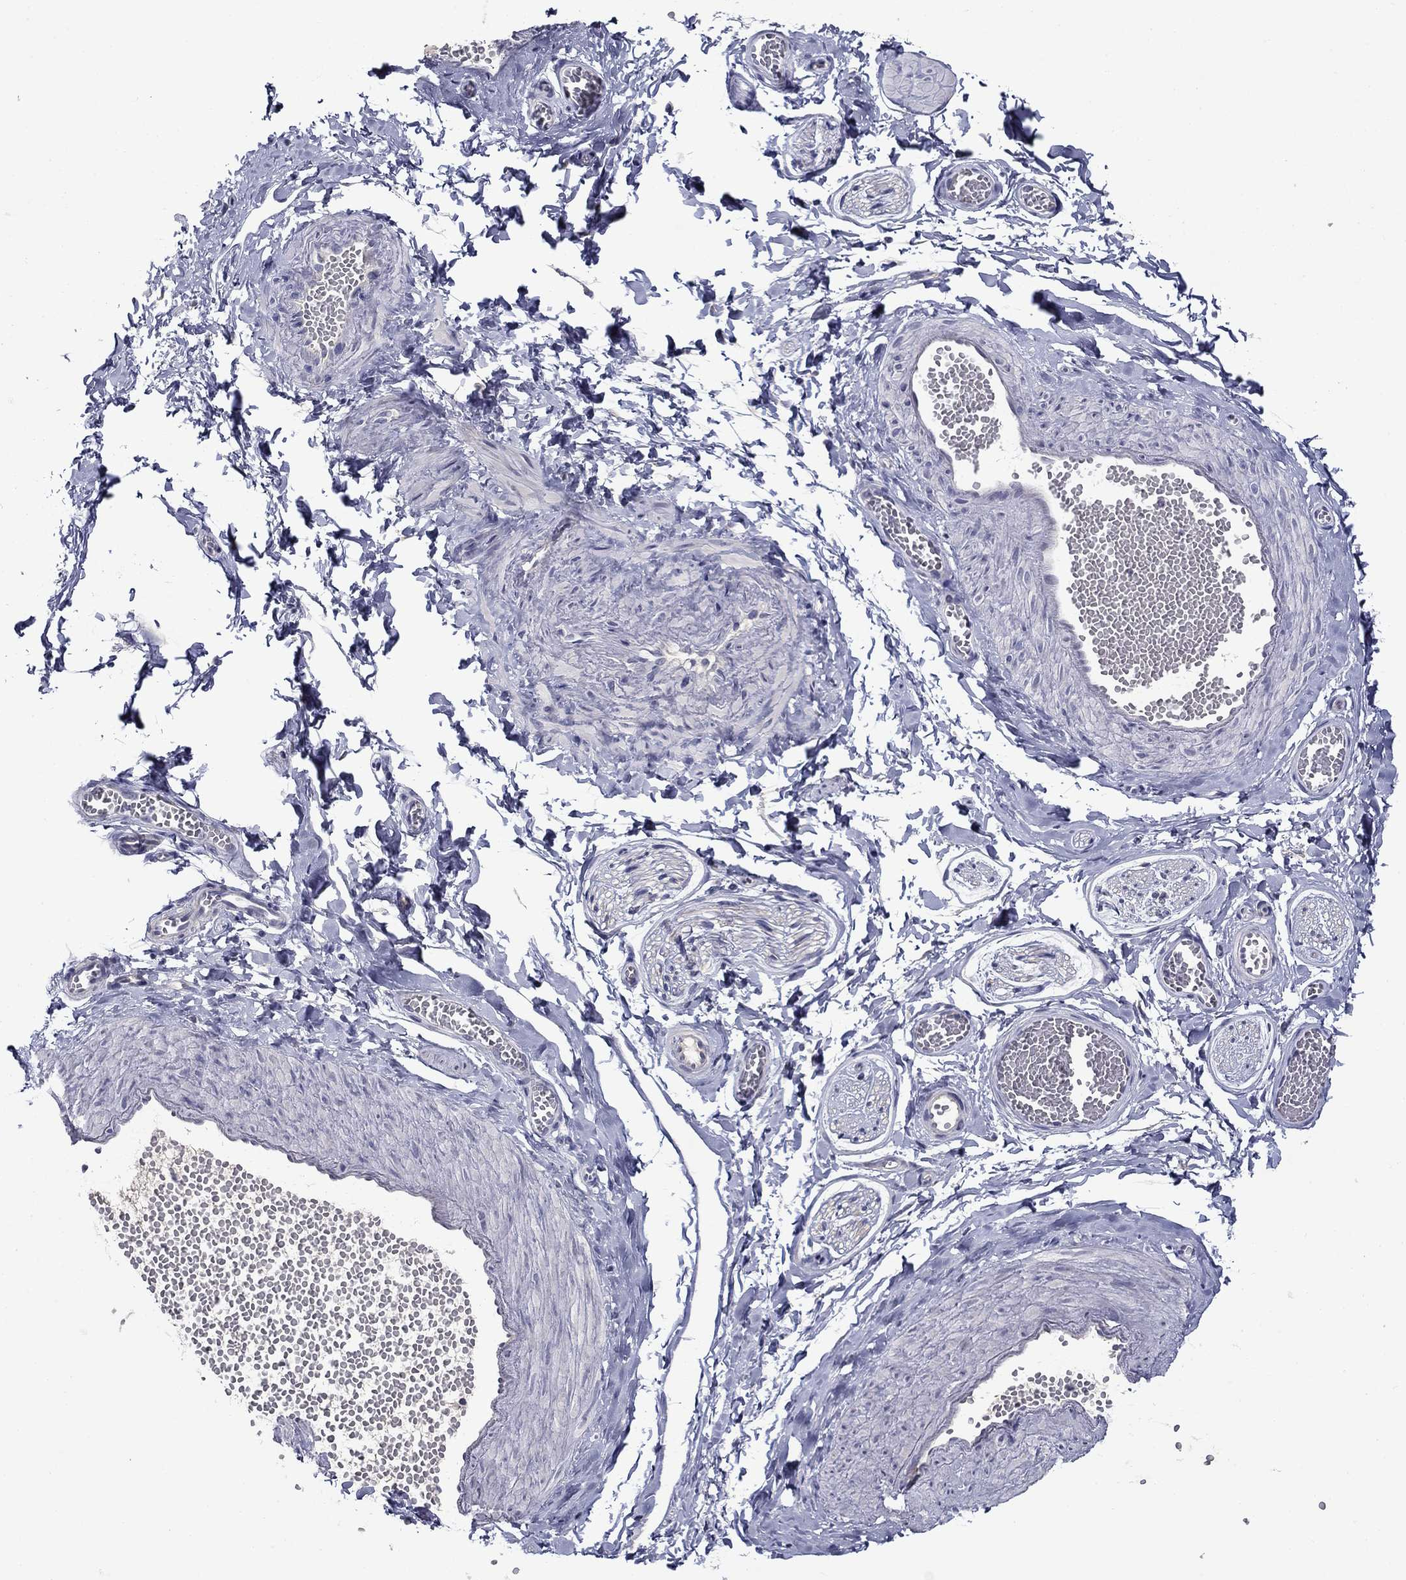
{"staining": {"intensity": "negative", "quantity": "none", "location": "none"}, "tissue": "adipose tissue", "cell_type": "Adipocytes", "image_type": "normal", "snomed": [{"axis": "morphology", "description": "Normal tissue, NOS"}, {"axis": "topography", "description": "Smooth muscle"}, {"axis": "topography", "description": "Peripheral nerve tissue"}], "caption": "Micrograph shows no significant protein staining in adipocytes of normal adipose tissue.", "gene": "SPATA7", "patient": {"sex": "male", "age": 22}}